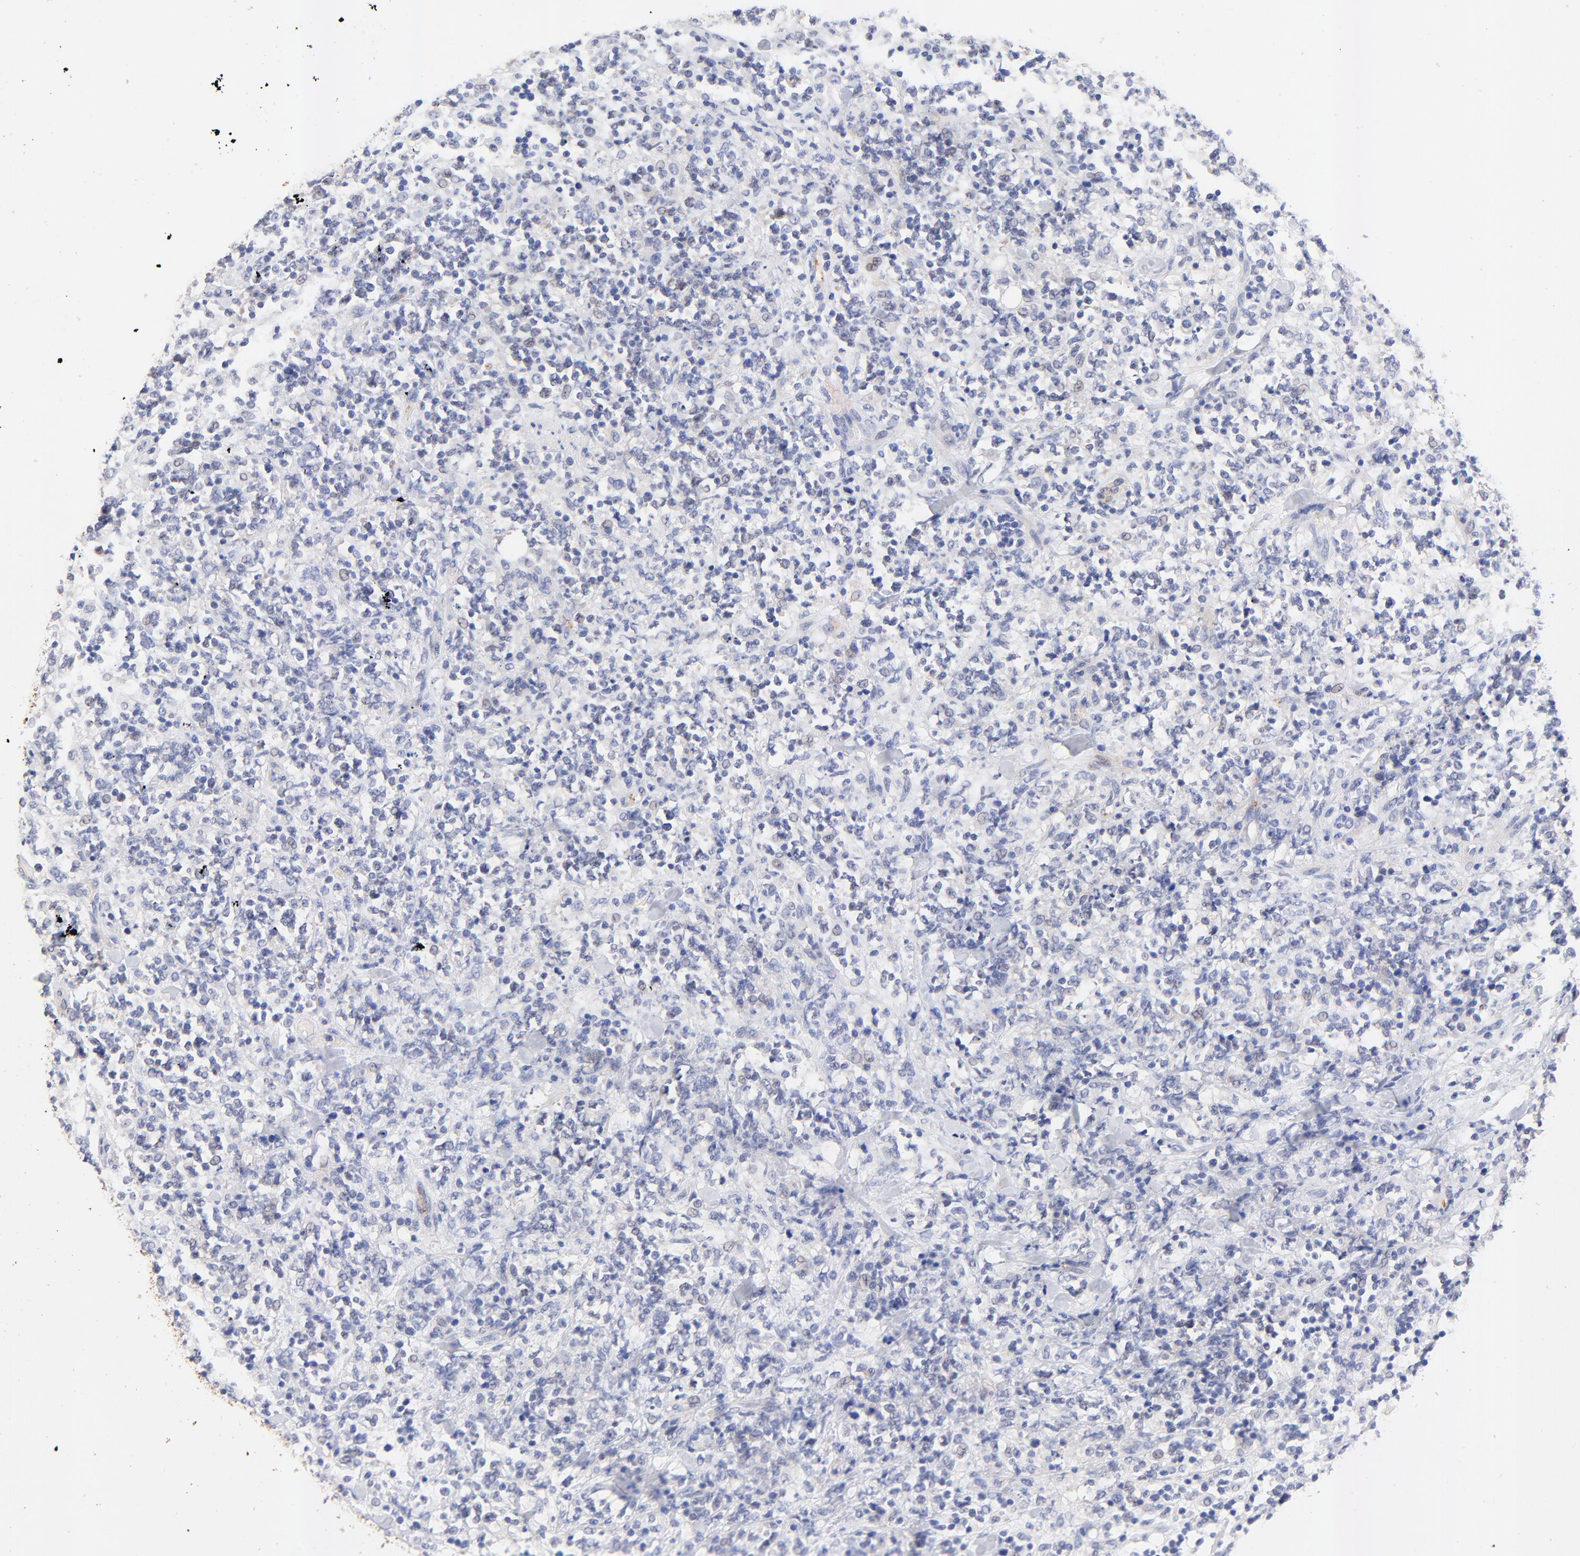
{"staining": {"intensity": "negative", "quantity": "none", "location": "none"}, "tissue": "lymphoma", "cell_type": "Tumor cells", "image_type": "cancer", "snomed": [{"axis": "morphology", "description": "Malignant lymphoma, non-Hodgkin's type, High grade"}, {"axis": "topography", "description": "Soft tissue"}], "caption": "IHC image of neoplastic tissue: high-grade malignant lymphoma, non-Hodgkin's type stained with DAB displays no significant protein positivity in tumor cells.", "gene": "FAM117B", "patient": {"sex": "male", "age": 18}}